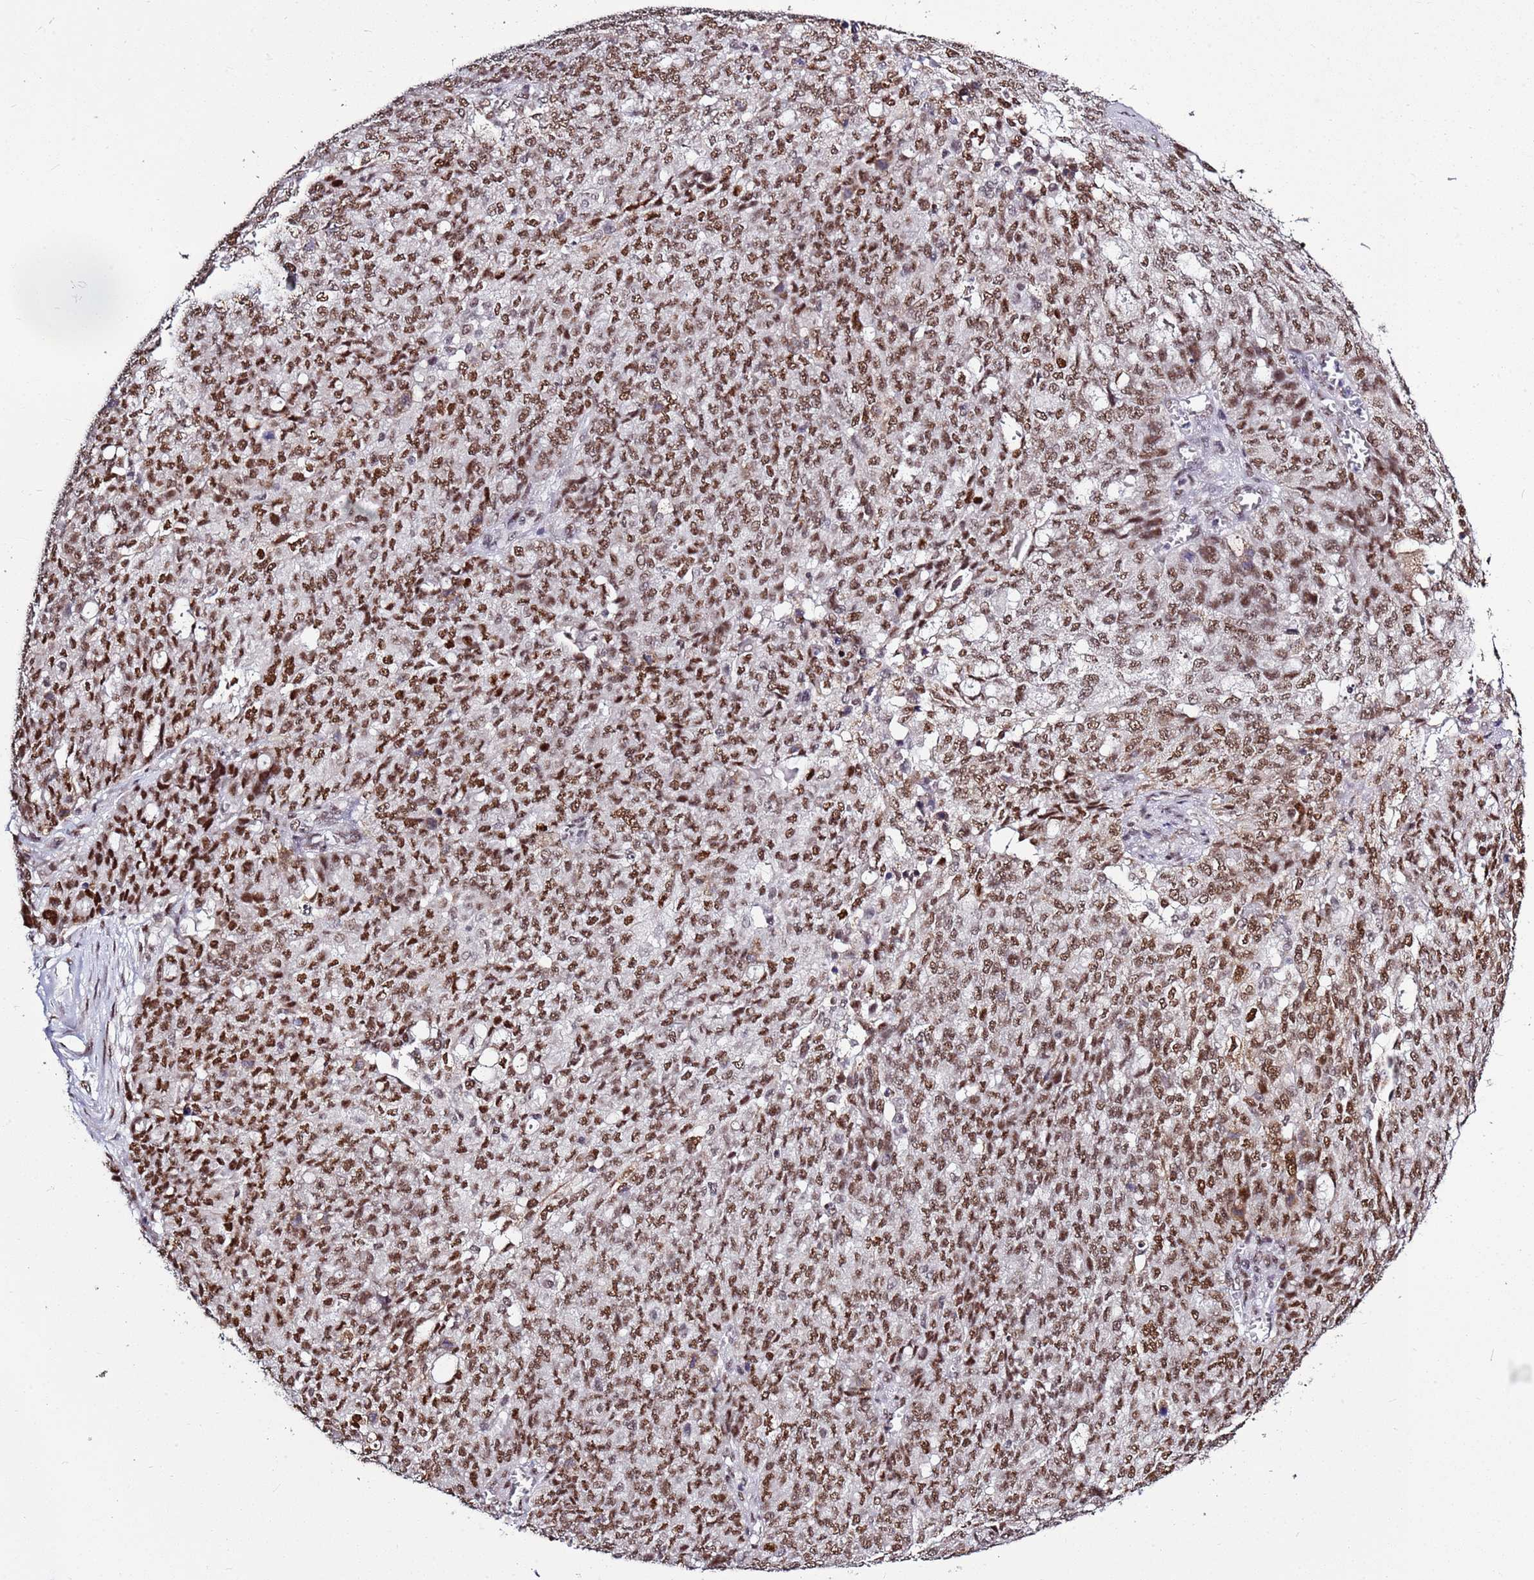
{"staining": {"intensity": "moderate", "quantity": ">75%", "location": "nuclear"}, "tissue": "ovarian cancer", "cell_type": "Tumor cells", "image_type": "cancer", "snomed": [{"axis": "morphology", "description": "Cystadenocarcinoma, serous, NOS"}, {"axis": "topography", "description": "Soft tissue"}, {"axis": "topography", "description": "Ovary"}], "caption": "Protein staining of ovarian cancer (serous cystadenocarcinoma) tissue demonstrates moderate nuclear expression in about >75% of tumor cells. (DAB IHC, brown staining for protein, blue staining for nuclei).", "gene": "AKAP8L", "patient": {"sex": "female", "age": 57}}